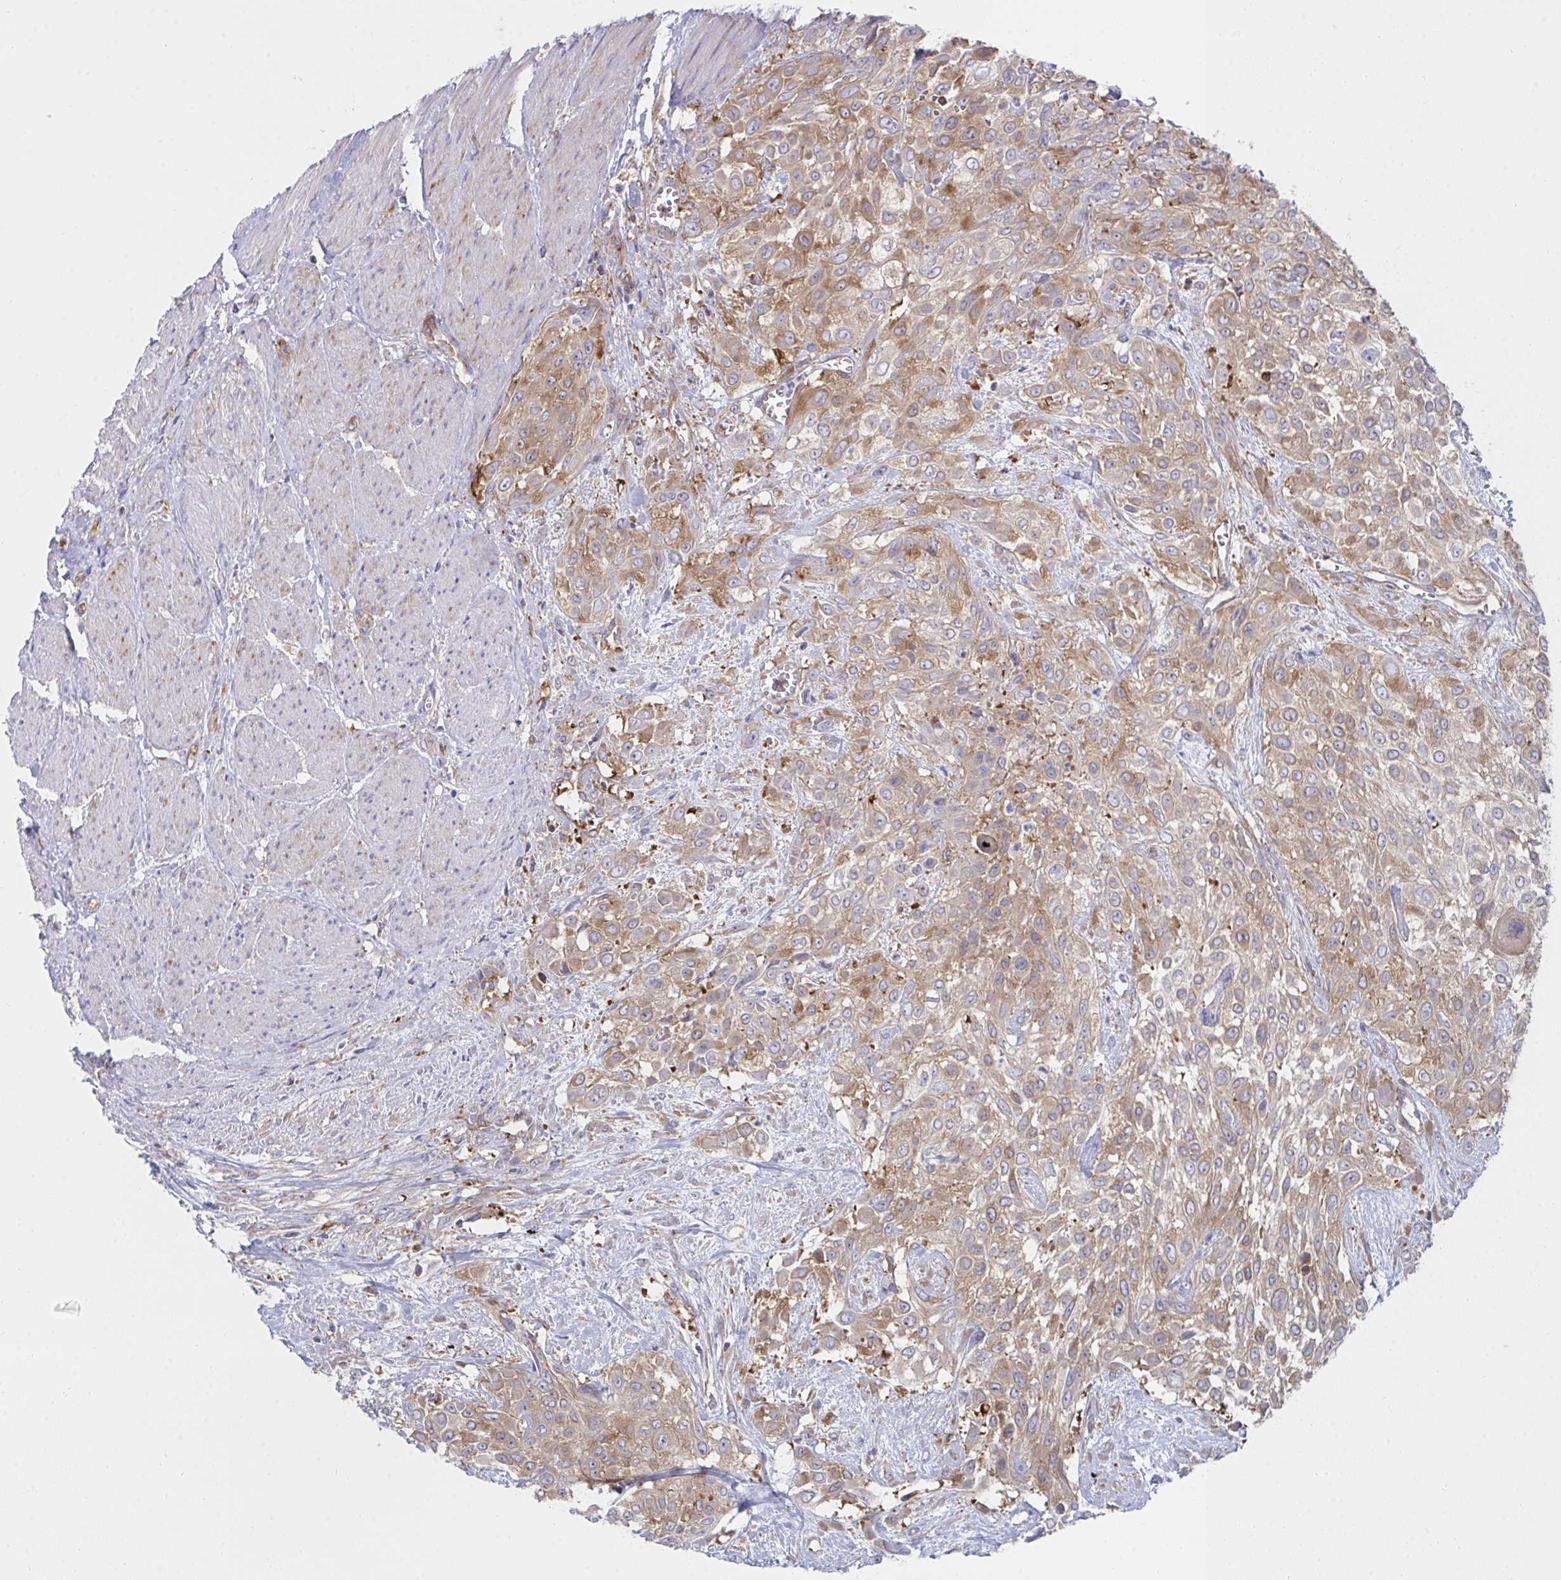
{"staining": {"intensity": "moderate", "quantity": ">75%", "location": "cytoplasmic/membranous"}, "tissue": "urothelial cancer", "cell_type": "Tumor cells", "image_type": "cancer", "snomed": [{"axis": "morphology", "description": "Urothelial carcinoma, High grade"}, {"axis": "topography", "description": "Urinary bladder"}], "caption": "DAB (3,3'-diaminobenzidine) immunohistochemical staining of urothelial cancer displays moderate cytoplasmic/membranous protein expression in approximately >75% of tumor cells.", "gene": "WNK1", "patient": {"sex": "male", "age": 57}}